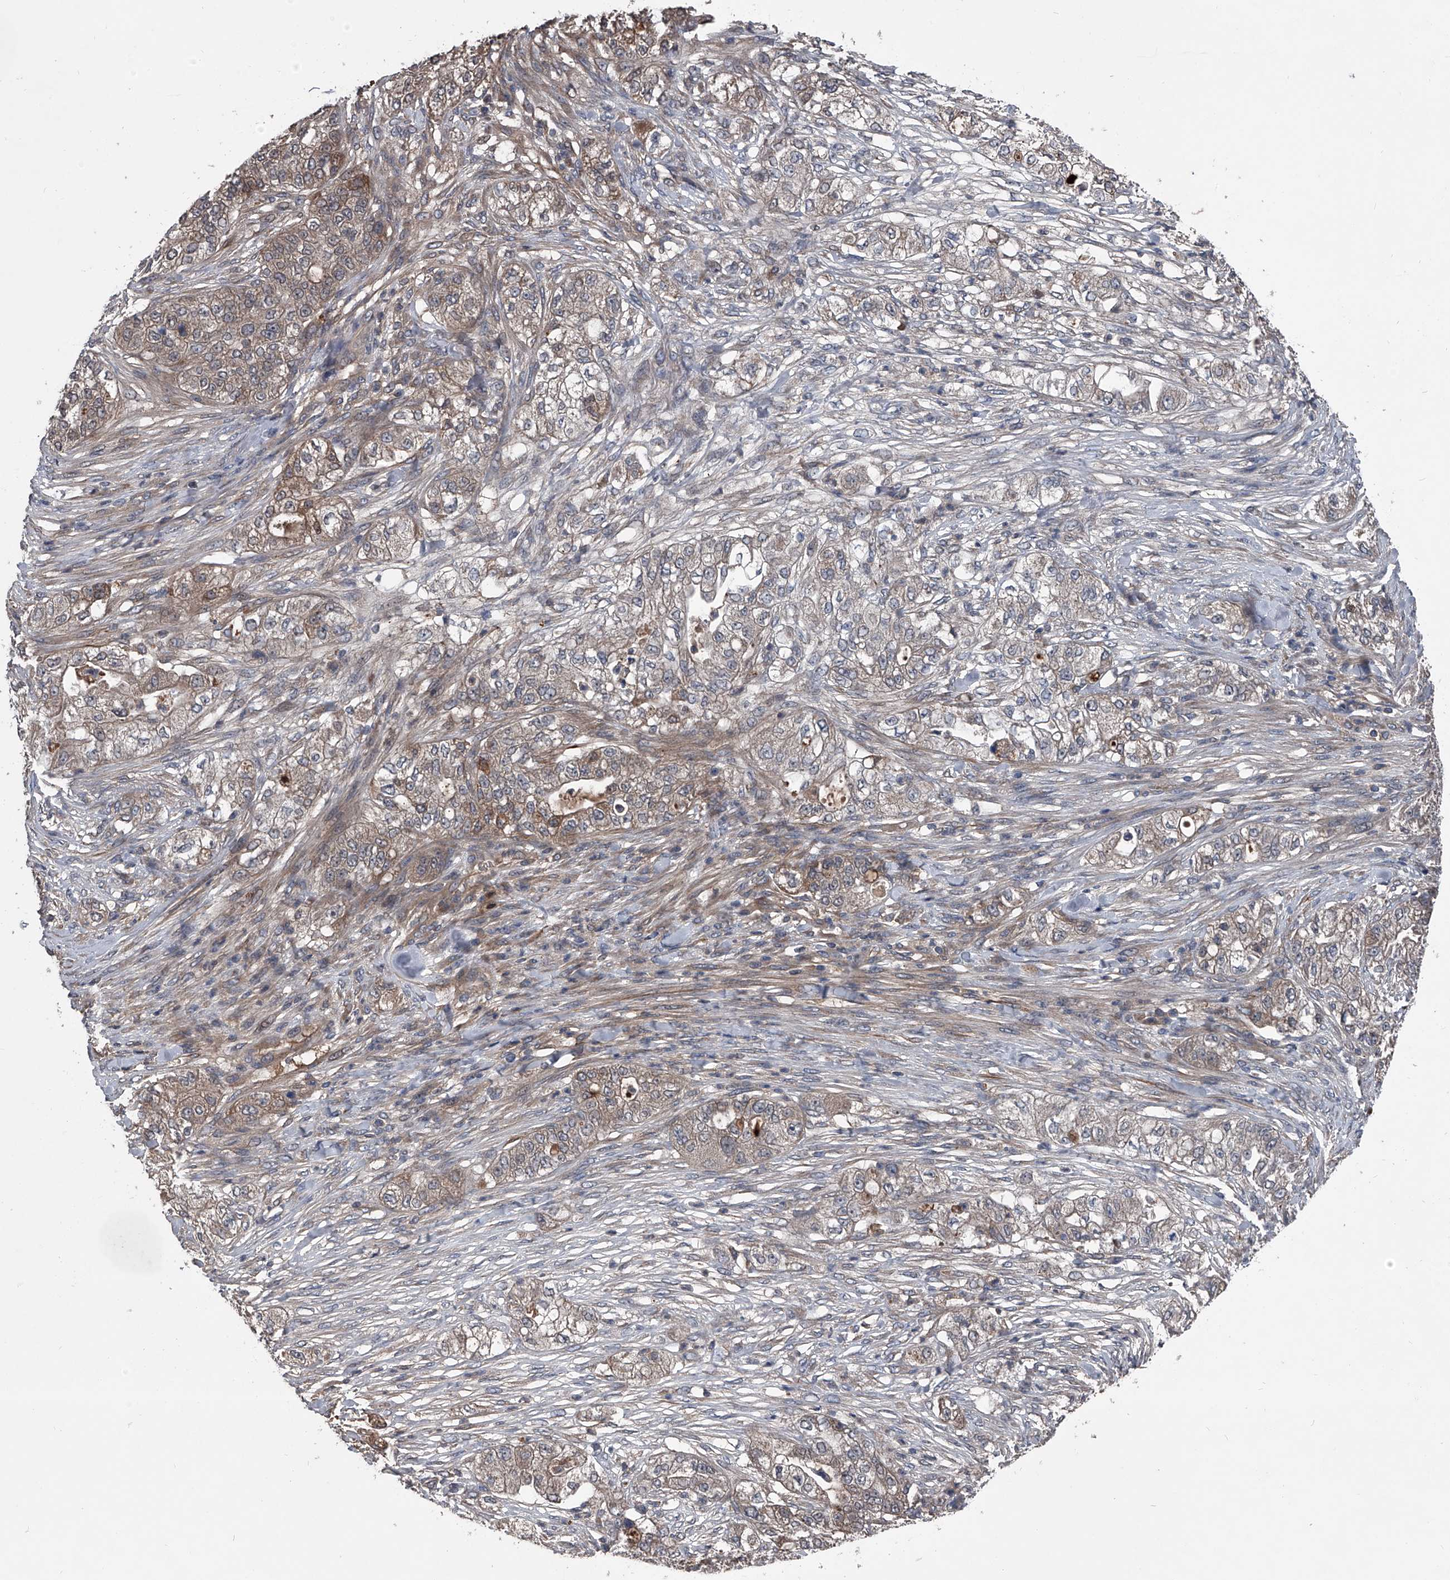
{"staining": {"intensity": "weak", "quantity": "25%-75%", "location": "cytoplasmic/membranous"}, "tissue": "pancreatic cancer", "cell_type": "Tumor cells", "image_type": "cancer", "snomed": [{"axis": "morphology", "description": "Adenocarcinoma, NOS"}, {"axis": "topography", "description": "Pancreas"}], "caption": "The histopathology image exhibits immunohistochemical staining of pancreatic cancer (adenocarcinoma). There is weak cytoplasmic/membranous expression is appreciated in approximately 25%-75% of tumor cells.", "gene": "KIF13A", "patient": {"sex": "female", "age": 78}}